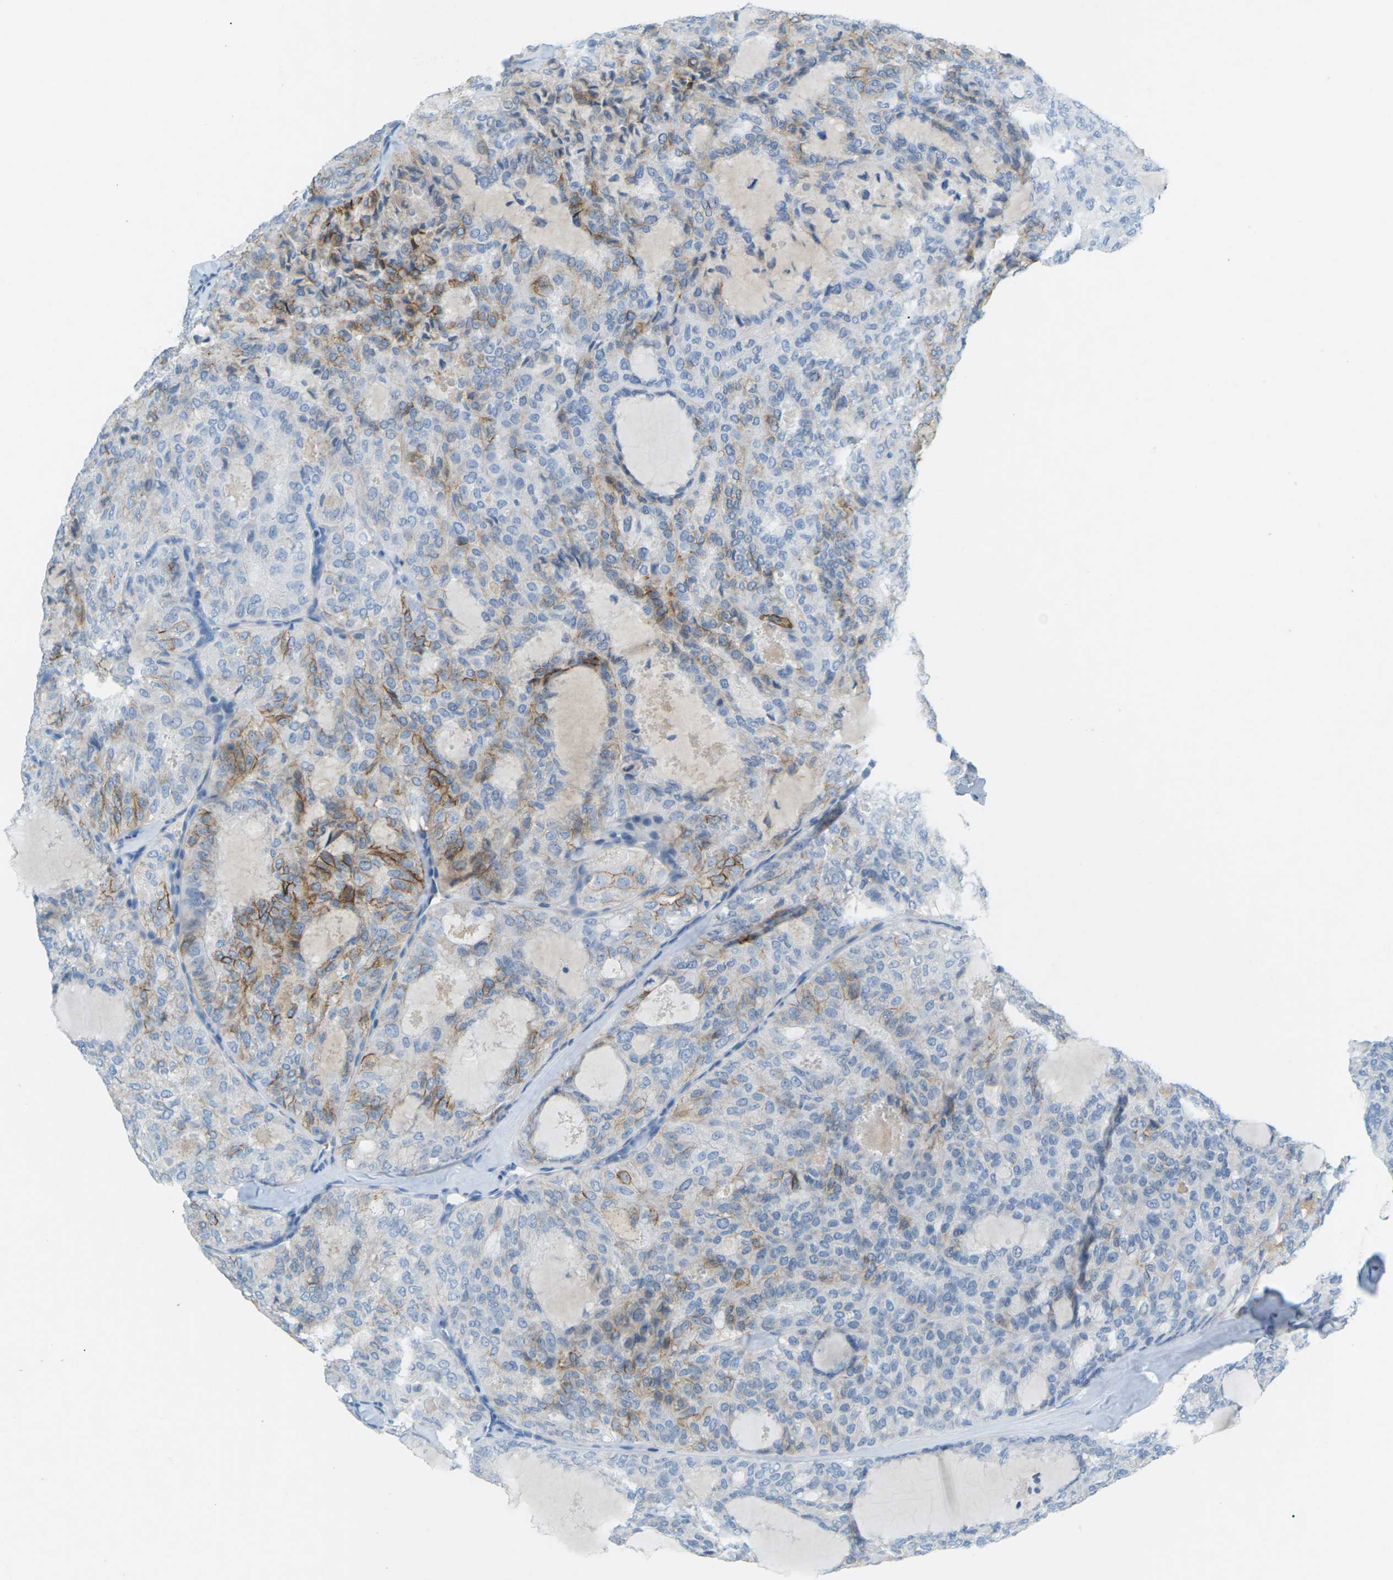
{"staining": {"intensity": "moderate", "quantity": "25%-75%", "location": "cytoplasmic/membranous"}, "tissue": "thyroid cancer", "cell_type": "Tumor cells", "image_type": "cancer", "snomed": [{"axis": "morphology", "description": "Follicular adenoma carcinoma, NOS"}, {"axis": "topography", "description": "Thyroid gland"}], "caption": "Immunohistochemistry (IHC) image of neoplastic tissue: thyroid cancer stained using IHC demonstrates medium levels of moderate protein expression localized specifically in the cytoplasmic/membranous of tumor cells, appearing as a cytoplasmic/membranous brown color.", "gene": "CDH16", "patient": {"sex": "male", "age": 75}}